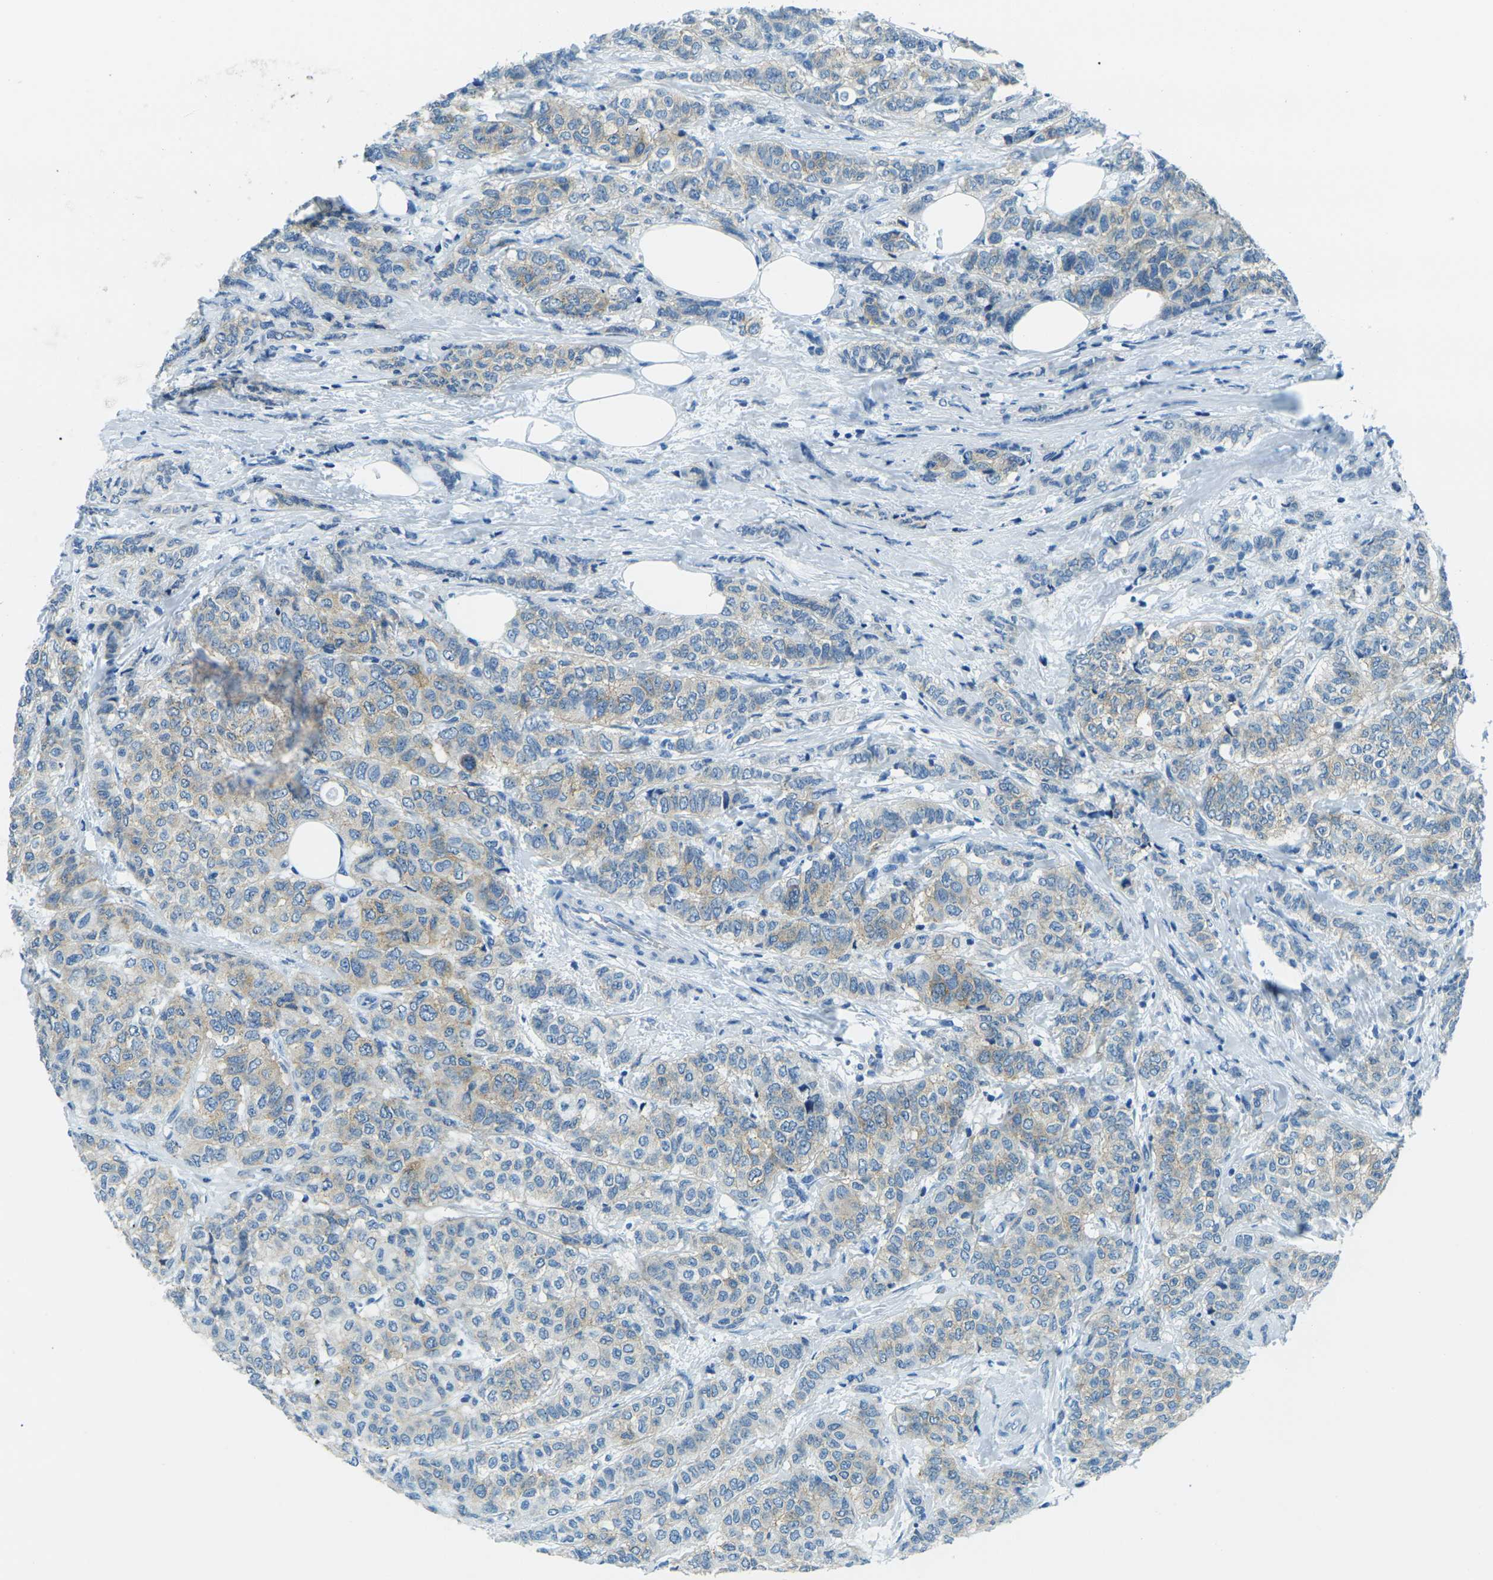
{"staining": {"intensity": "weak", "quantity": "25%-75%", "location": "cytoplasmic/membranous"}, "tissue": "breast cancer", "cell_type": "Tumor cells", "image_type": "cancer", "snomed": [{"axis": "morphology", "description": "Lobular carcinoma"}, {"axis": "topography", "description": "Breast"}], "caption": "The photomicrograph reveals staining of lobular carcinoma (breast), revealing weak cytoplasmic/membranous protein staining (brown color) within tumor cells. (DAB (3,3'-diaminobenzidine) = brown stain, brightfield microscopy at high magnification).", "gene": "OCLN", "patient": {"sex": "female", "age": 60}}